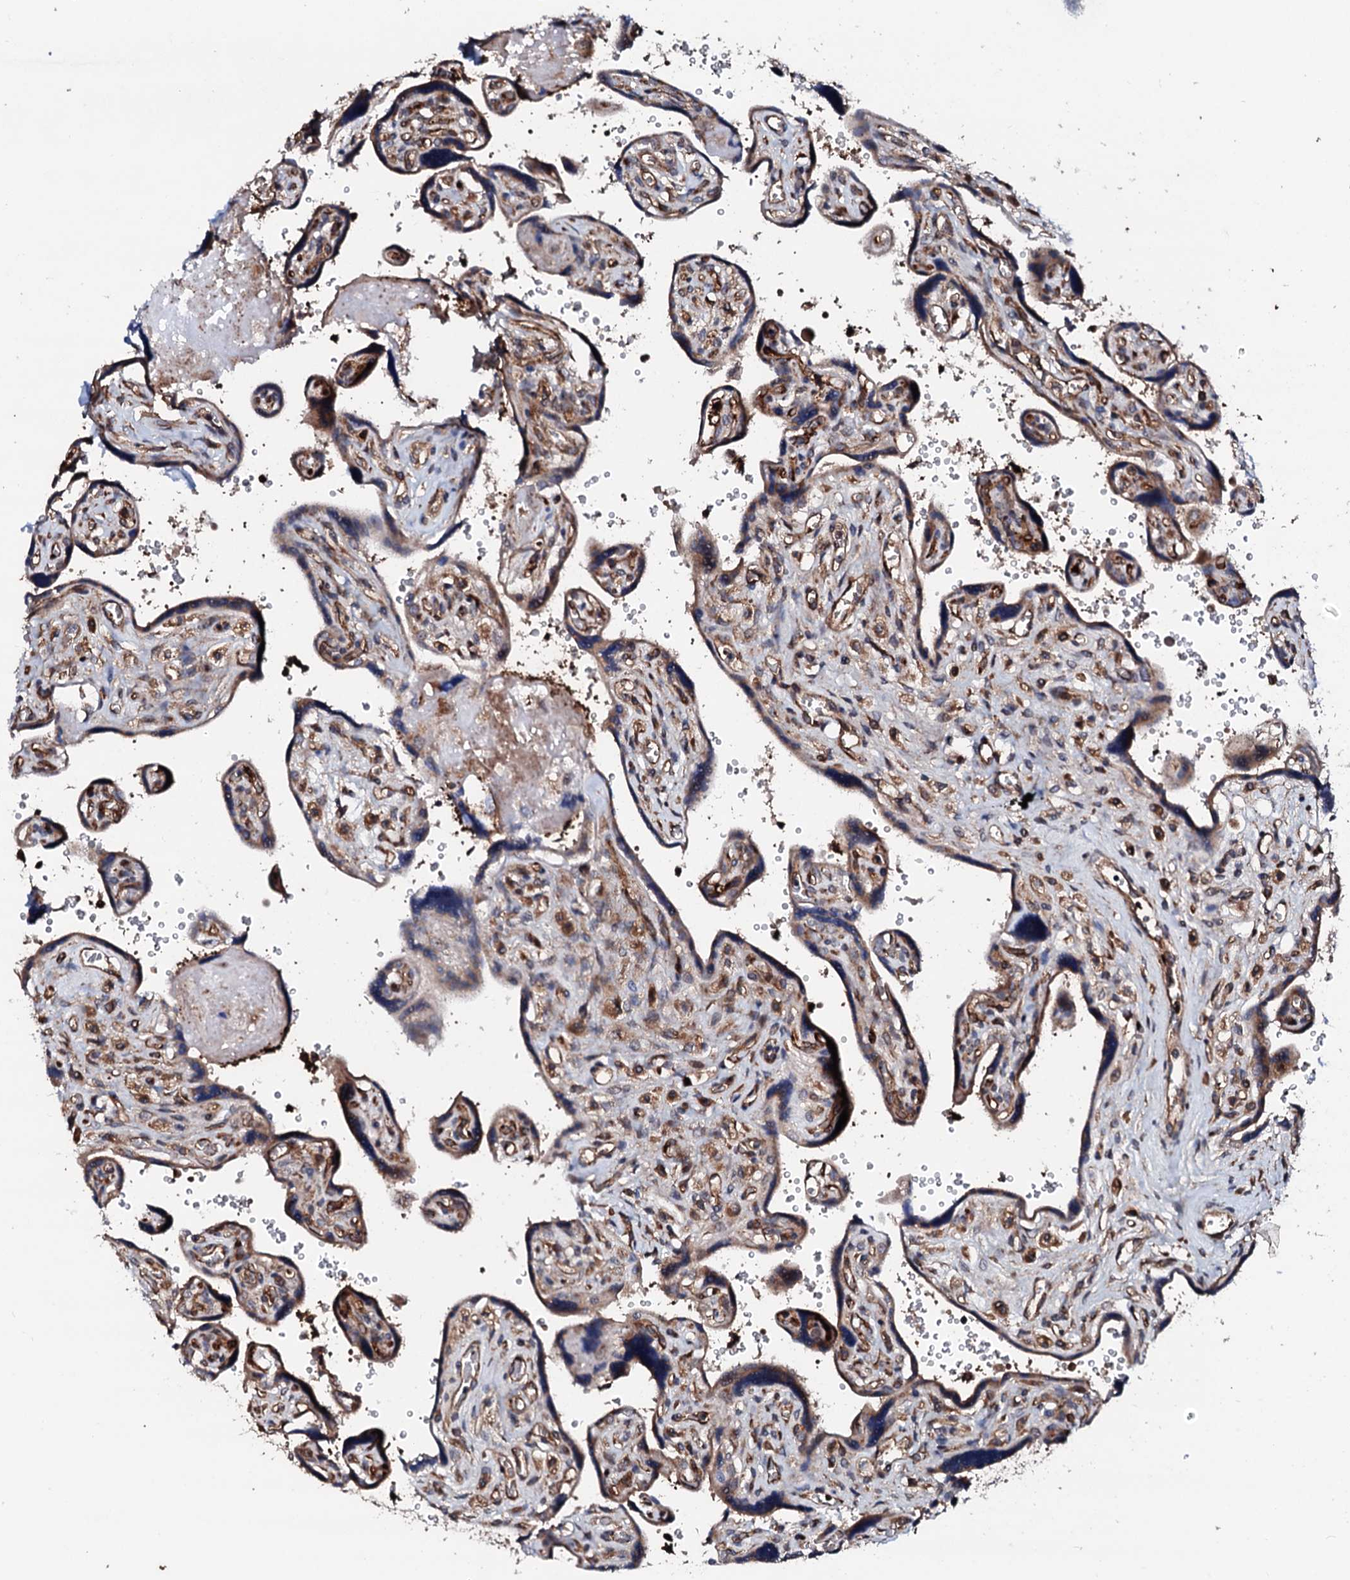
{"staining": {"intensity": "moderate", "quantity": ">75%", "location": "cytoplasmic/membranous"}, "tissue": "placenta", "cell_type": "Trophoblastic cells", "image_type": "normal", "snomed": [{"axis": "morphology", "description": "Normal tissue, NOS"}, {"axis": "topography", "description": "Placenta"}], "caption": "A brown stain shows moderate cytoplasmic/membranous staining of a protein in trophoblastic cells of unremarkable placenta. The protein of interest is stained brown, and the nuclei are stained in blue (DAB (3,3'-diaminobenzidine) IHC with brightfield microscopy, high magnification).", "gene": "ENSG00000256591", "patient": {"sex": "female", "age": 39}}